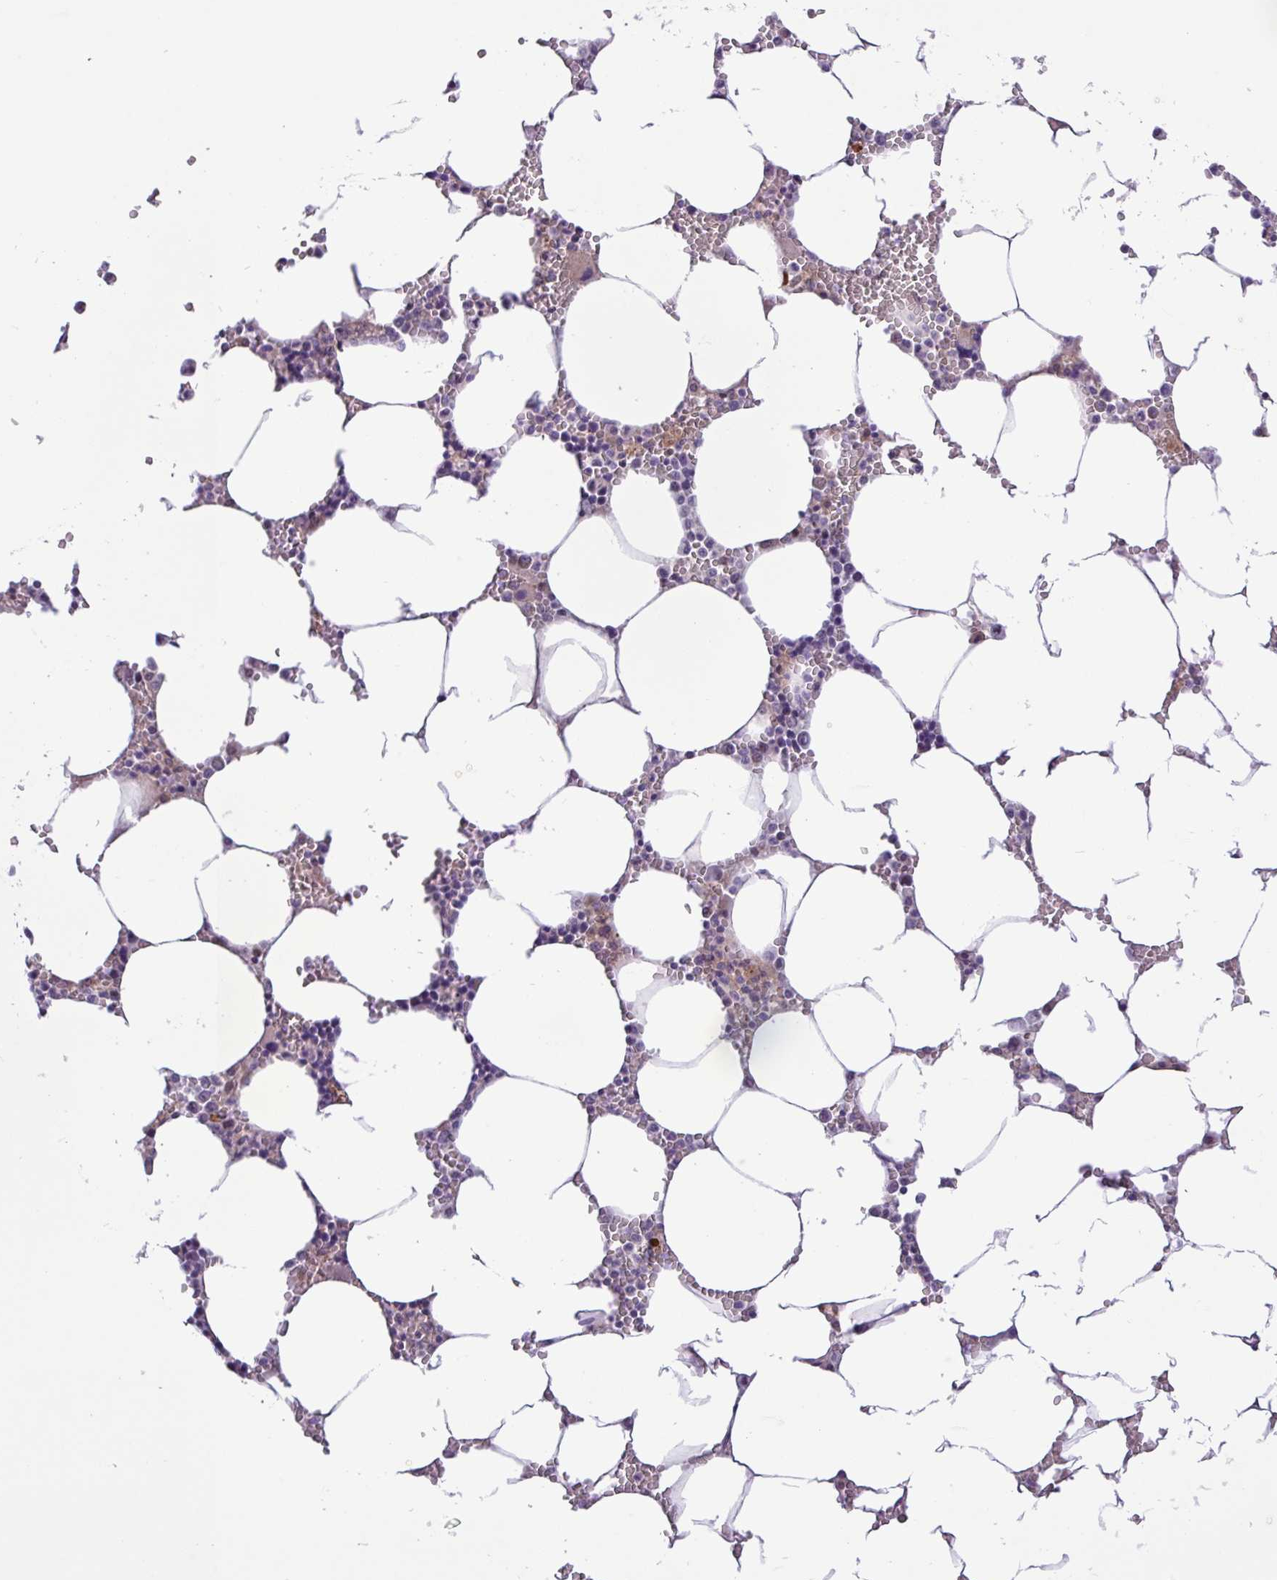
{"staining": {"intensity": "weak", "quantity": "<25%", "location": "cytoplasmic/membranous"}, "tissue": "bone marrow", "cell_type": "Hematopoietic cells", "image_type": "normal", "snomed": [{"axis": "morphology", "description": "Normal tissue, NOS"}, {"axis": "topography", "description": "Bone marrow"}], "caption": "Image shows no protein expression in hematopoietic cells of normal bone marrow. (IHC, brightfield microscopy, high magnification).", "gene": "SPINK8", "patient": {"sex": "male", "age": 70}}